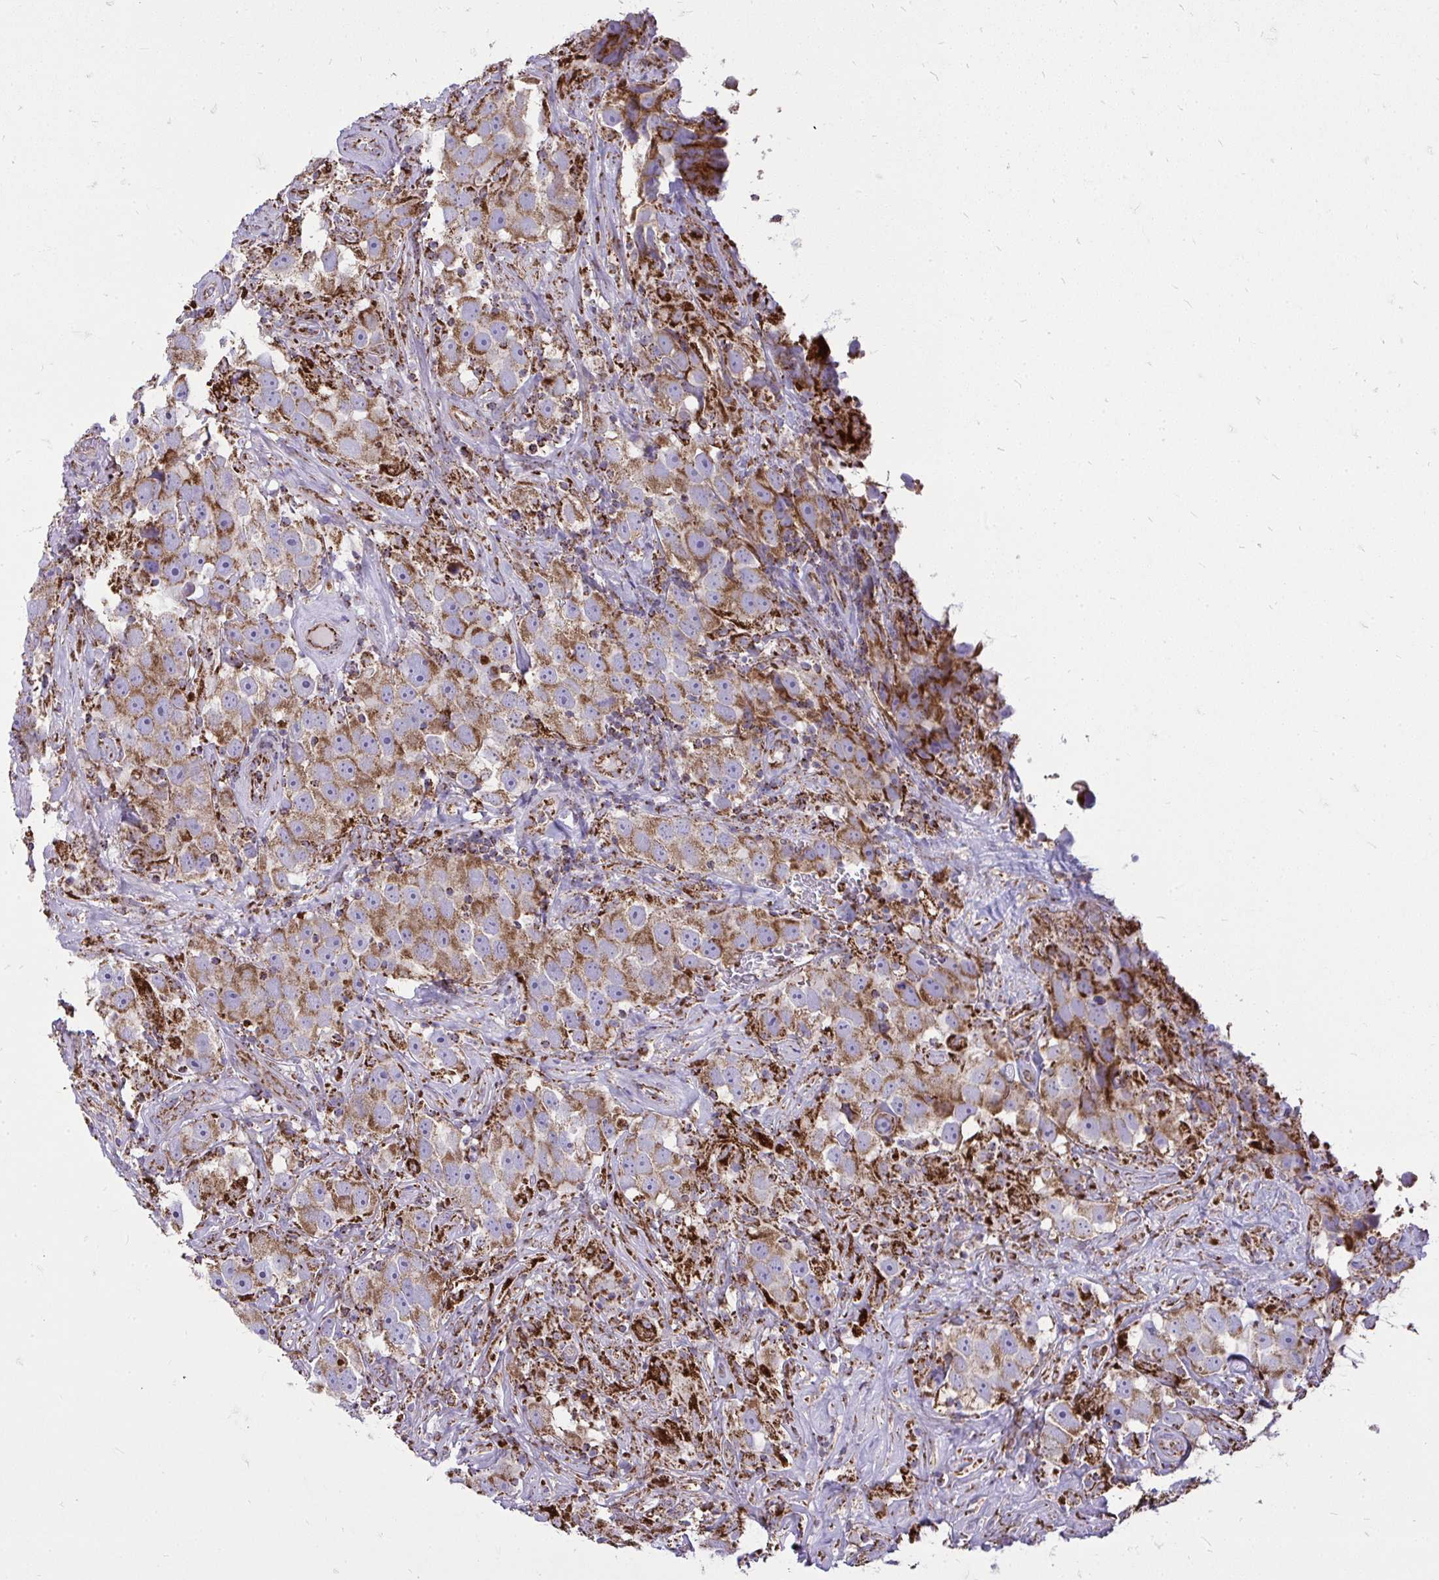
{"staining": {"intensity": "moderate", "quantity": ">75%", "location": "cytoplasmic/membranous"}, "tissue": "testis cancer", "cell_type": "Tumor cells", "image_type": "cancer", "snomed": [{"axis": "morphology", "description": "Seminoma, NOS"}, {"axis": "topography", "description": "Testis"}], "caption": "Immunohistochemistry (IHC) micrograph of neoplastic tissue: testis cancer (seminoma) stained using immunohistochemistry (IHC) reveals medium levels of moderate protein expression localized specifically in the cytoplasmic/membranous of tumor cells, appearing as a cytoplasmic/membranous brown color.", "gene": "SPTBN2", "patient": {"sex": "male", "age": 49}}